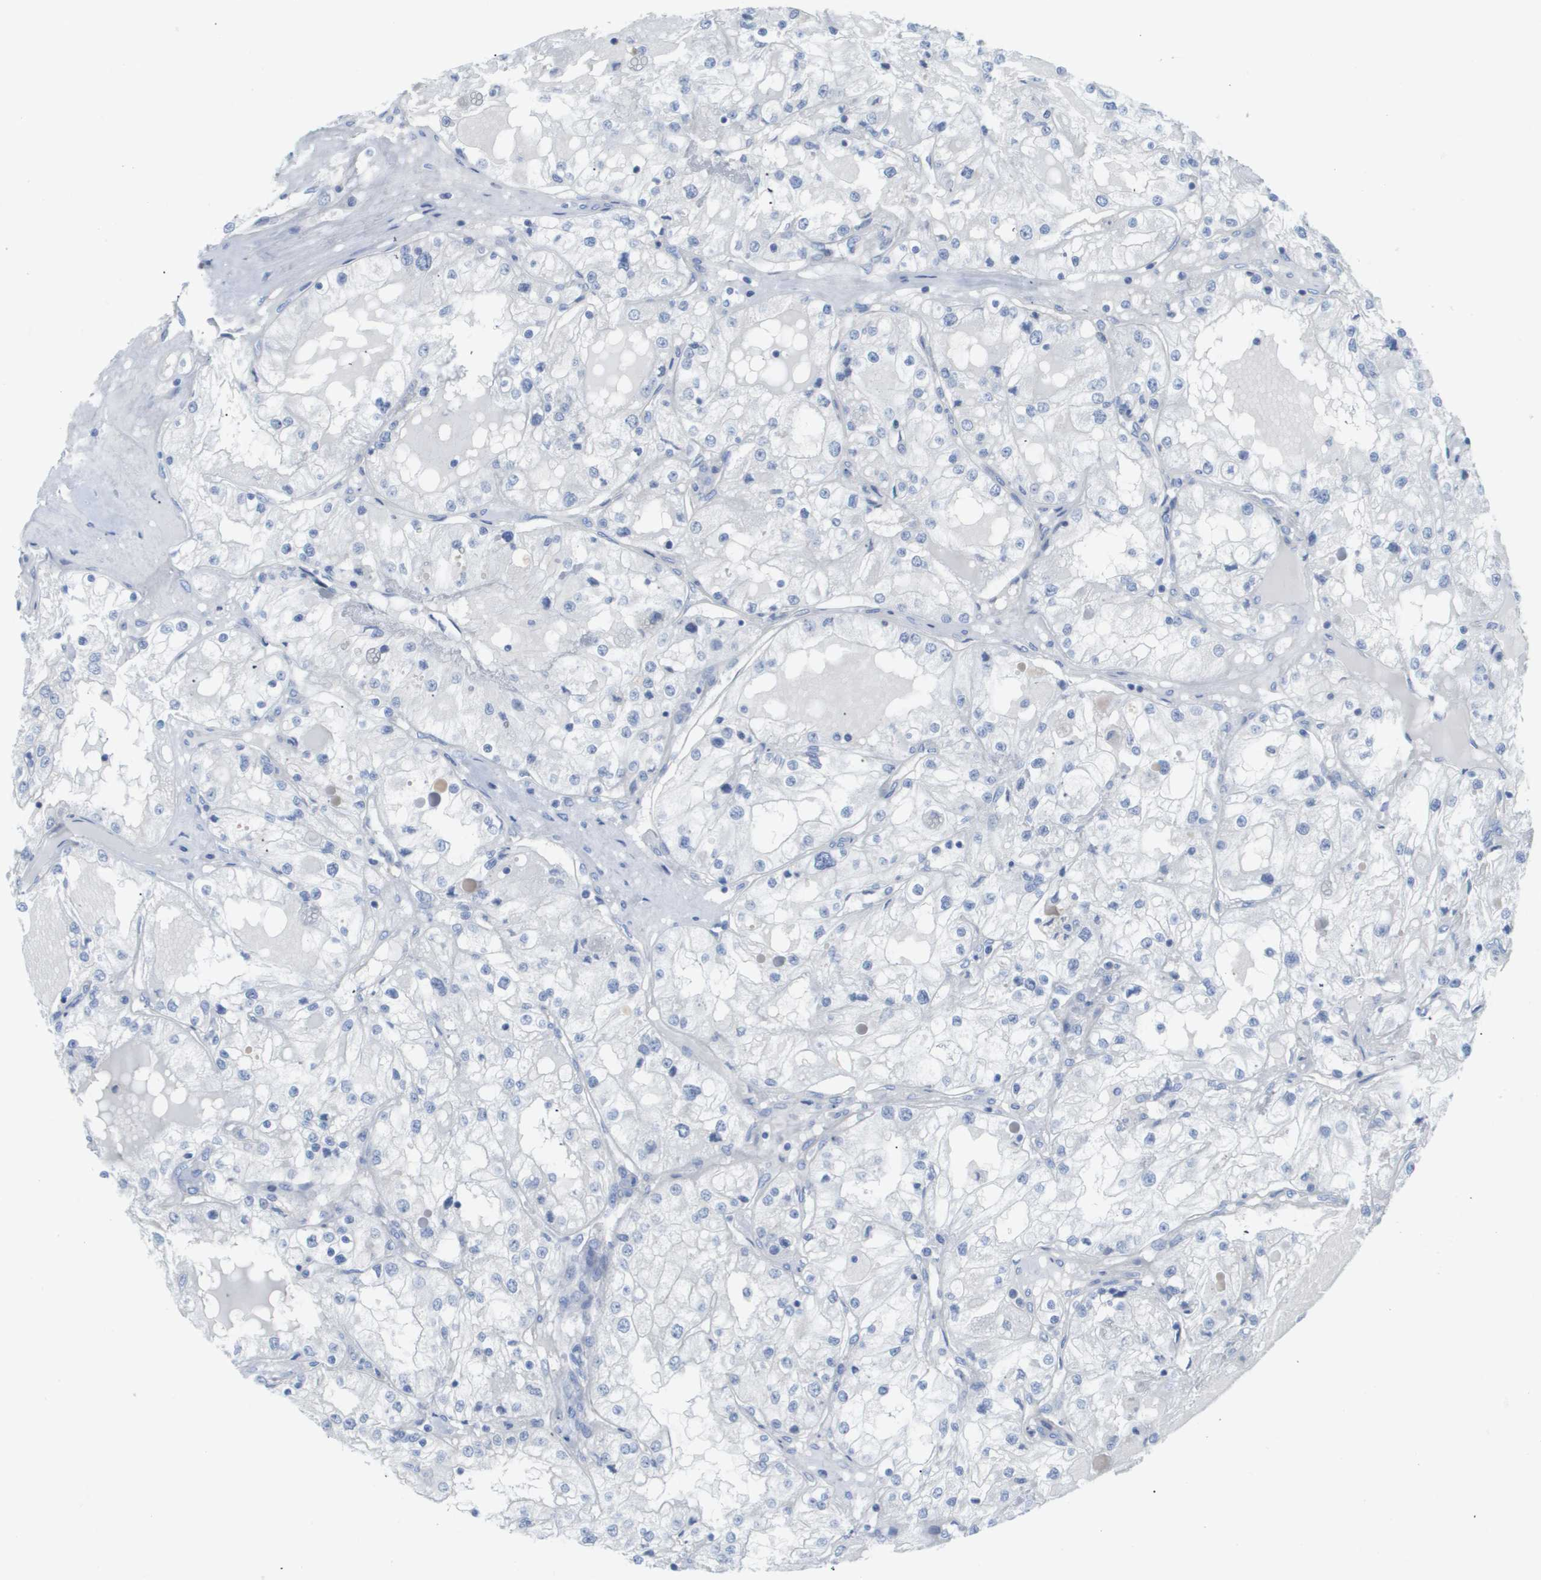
{"staining": {"intensity": "negative", "quantity": "none", "location": "none"}, "tissue": "renal cancer", "cell_type": "Tumor cells", "image_type": "cancer", "snomed": [{"axis": "morphology", "description": "Adenocarcinoma, NOS"}, {"axis": "topography", "description": "Kidney"}], "caption": "There is no significant positivity in tumor cells of renal adenocarcinoma.", "gene": "MYL3", "patient": {"sex": "male", "age": 68}}